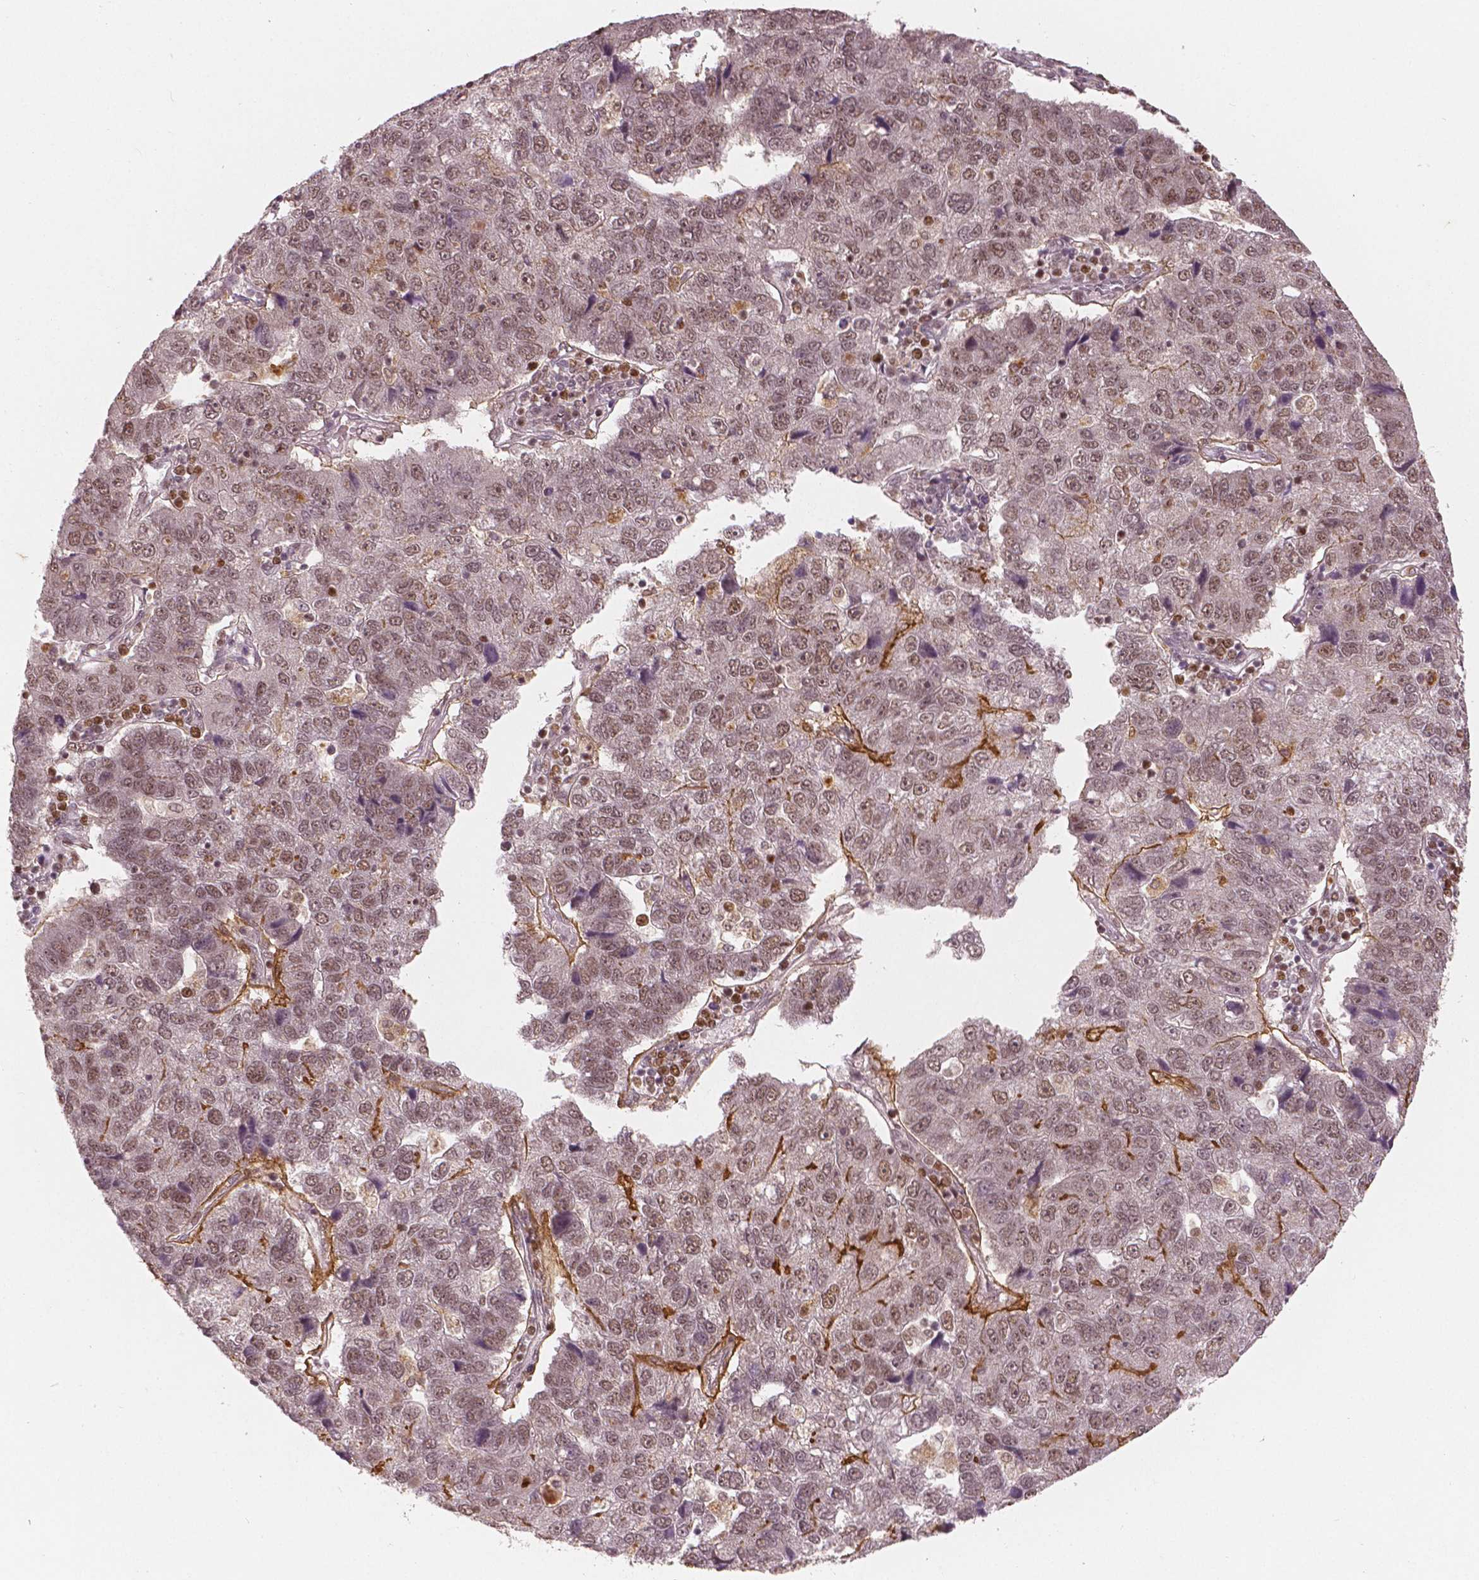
{"staining": {"intensity": "moderate", "quantity": "25%-75%", "location": "nuclear"}, "tissue": "pancreatic cancer", "cell_type": "Tumor cells", "image_type": "cancer", "snomed": [{"axis": "morphology", "description": "Adenocarcinoma, NOS"}, {"axis": "topography", "description": "Pancreas"}], "caption": "Pancreatic adenocarcinoma stained with immunohistochemistry exhibits moderate nuclear expression in approximately 25%-75% of tumor cells.", "gene": "NSD2", "patient": {"sex": "female", "age": 61}}